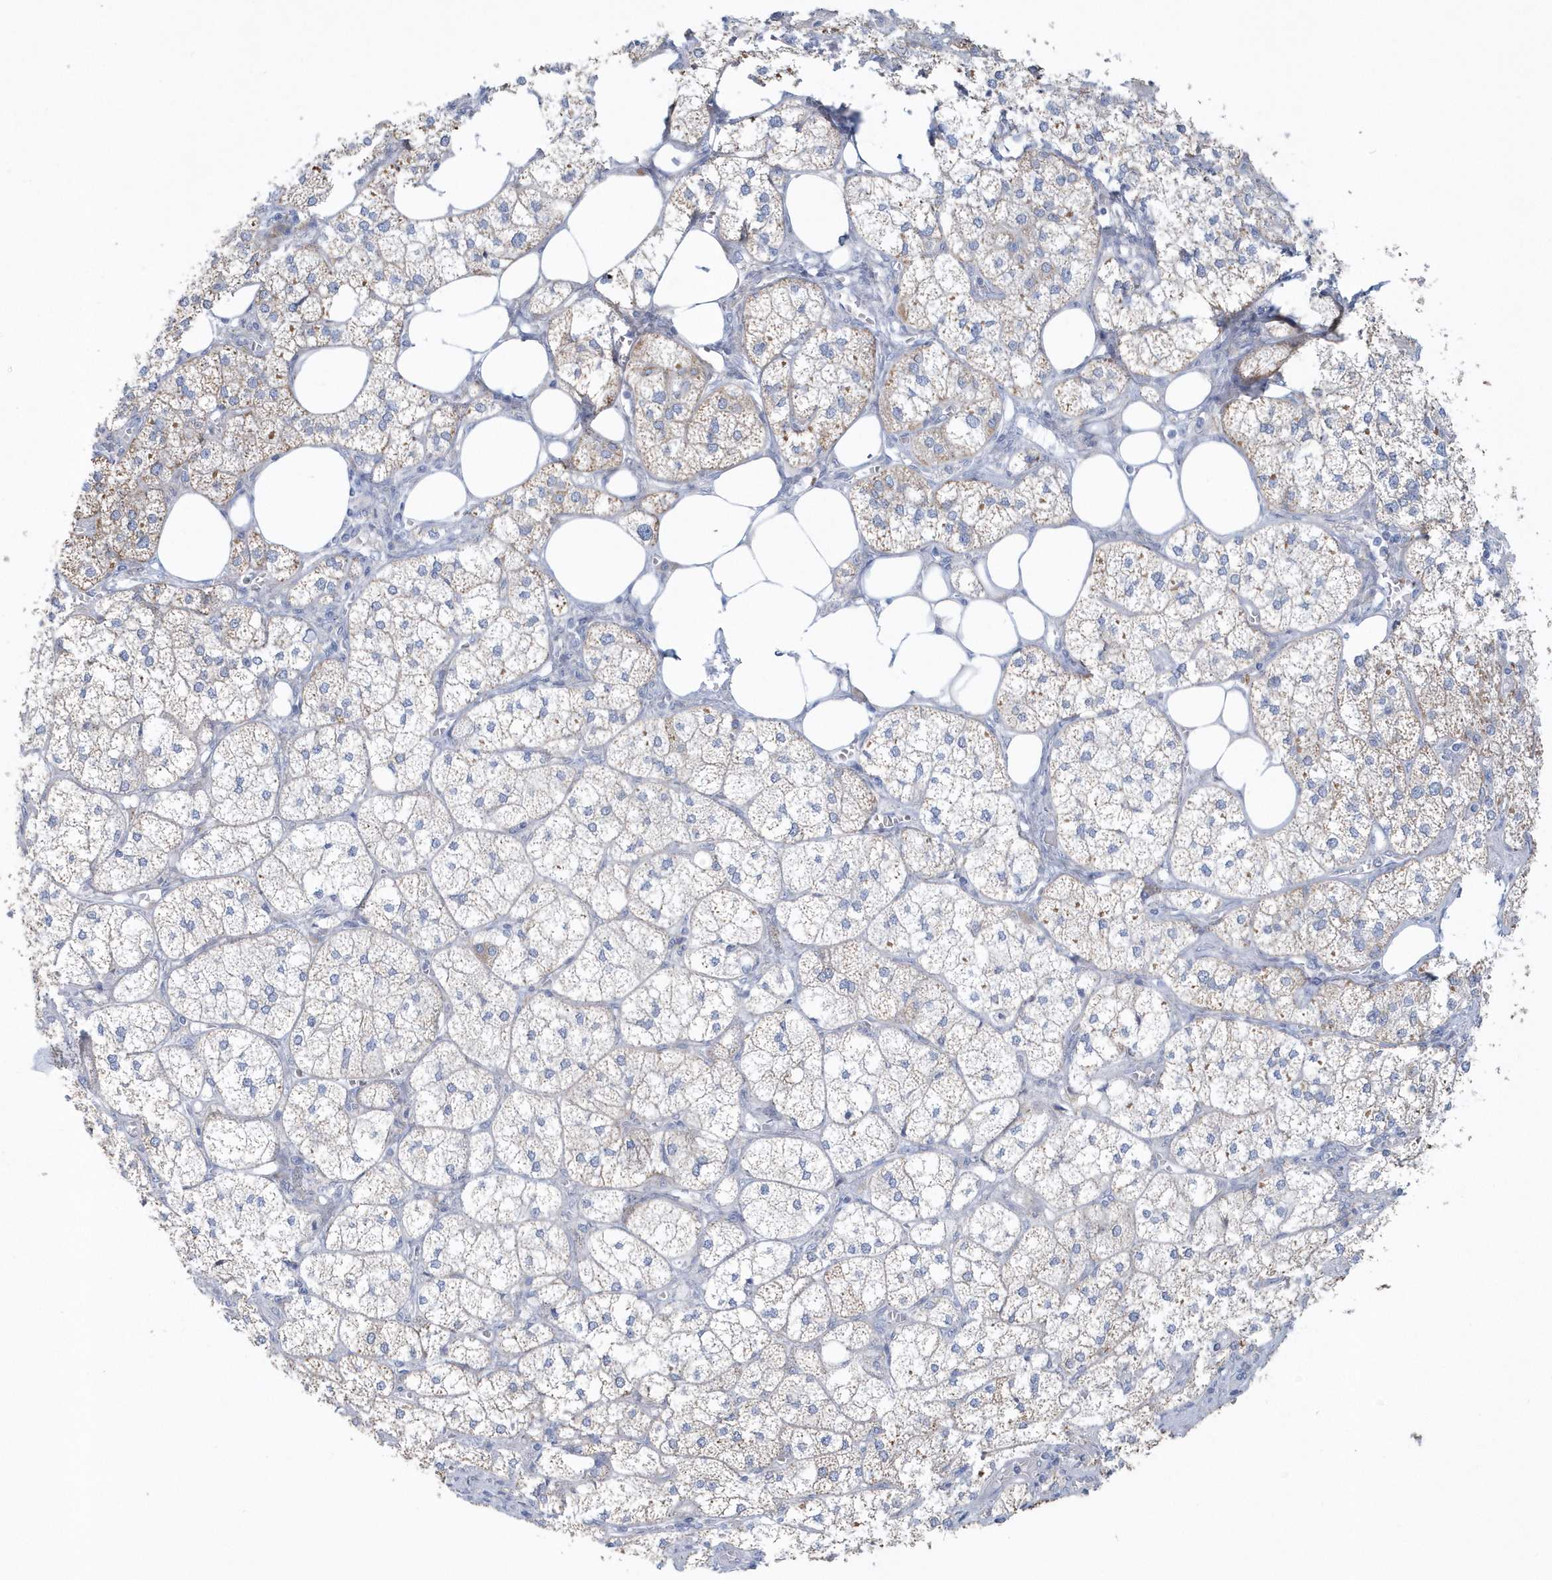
{"staining": {"intensity": "moderate", "quantity": "25%-75%", "location": "cytoplasmic/membranous"}, "tissue": "adrenal gland", "cell_type": "Glandular cells", "image_type": "normal", "snomed": [{"axis": "morphology", "description": "Normal tissue, NOS"}, {"axis": "topography", "description": "Adrenal gland"}], "caption": "IHC staining of normal adrenal gland, which exhibits medium levels of moderate cytoplasmic/membranous expression in about 25%-75% of glandular cells indicating moderate cytoplasmic/membranous protein expression. The staining was performed using DAB (brown) for protein detection and nuclei were counterstained in hematoxylin (blue).", "gene": "SPATA18", "patient": {"sex": "female", "age": 61}}